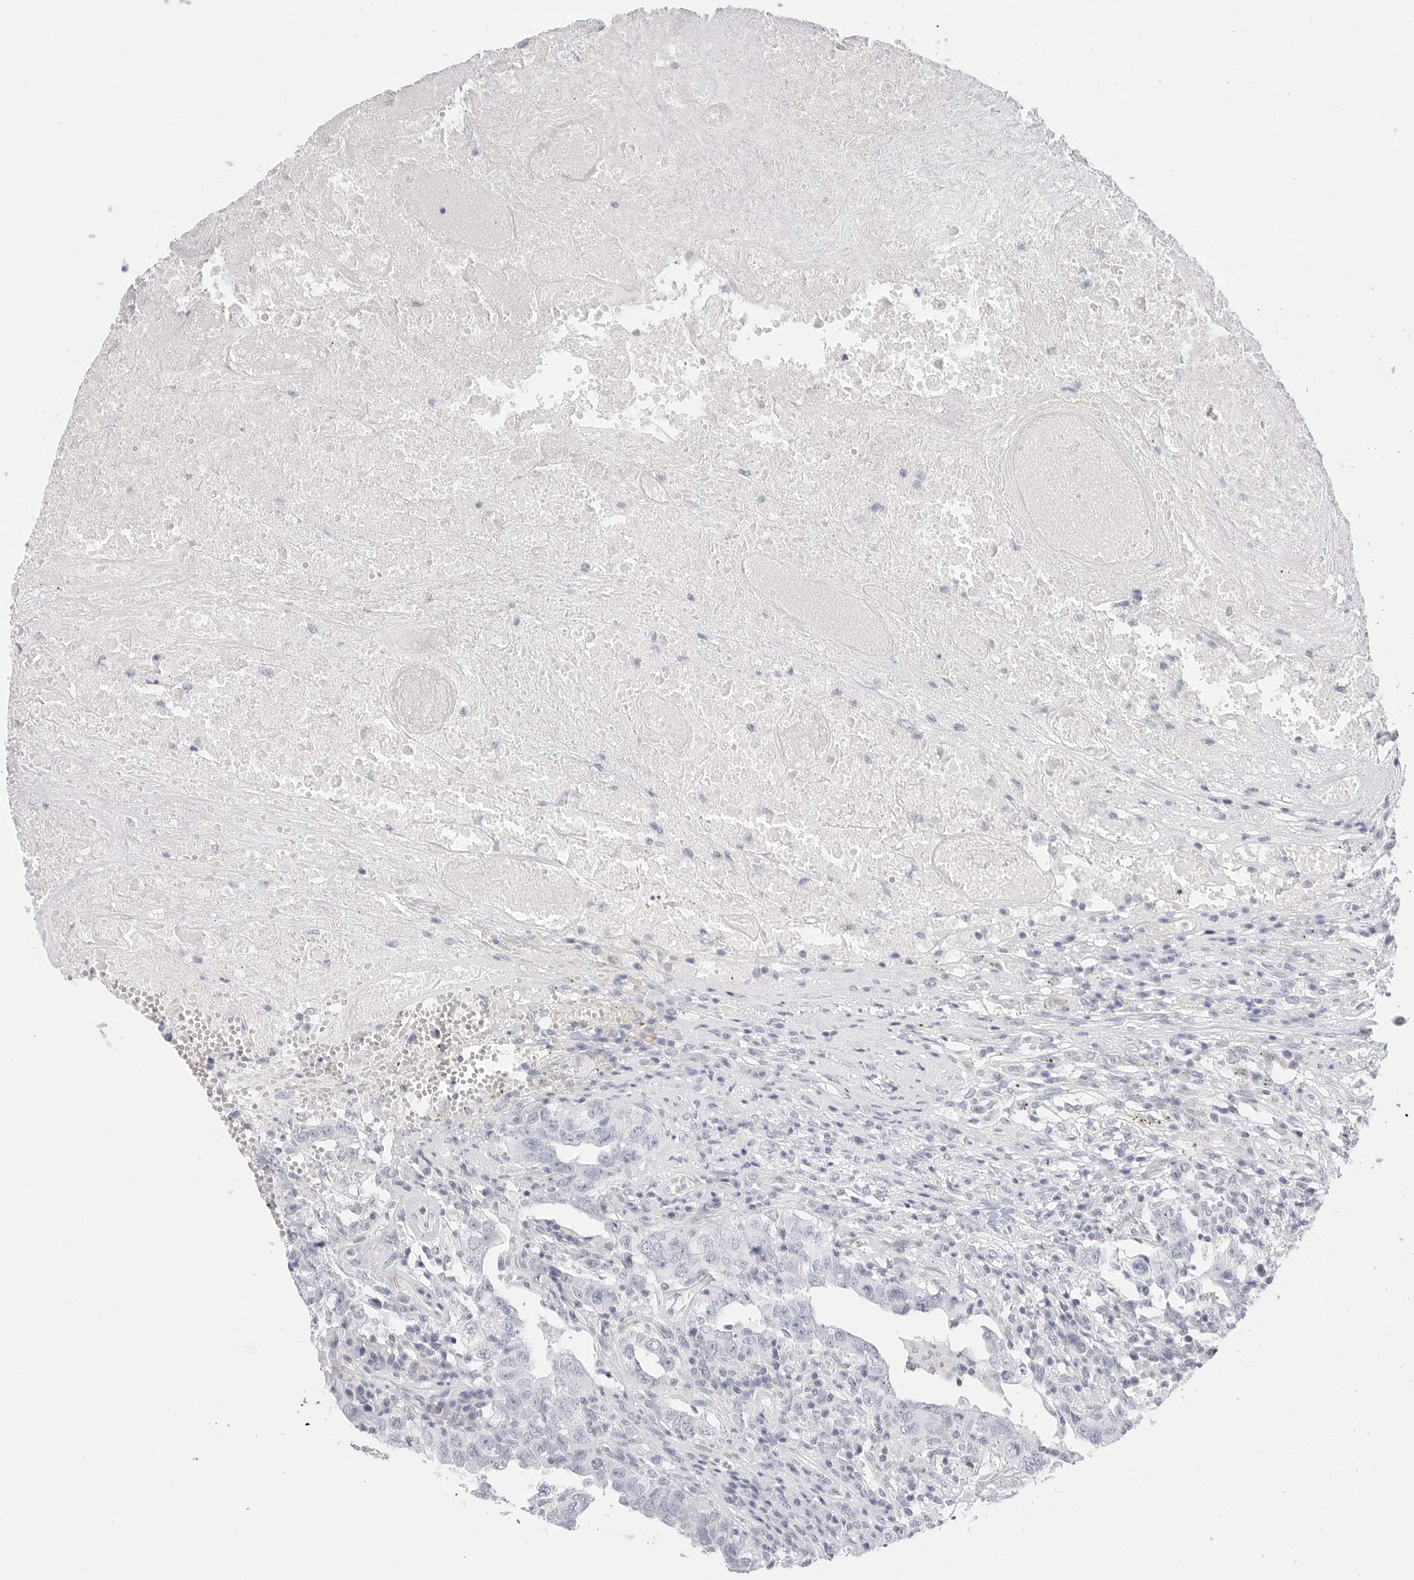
{"staining": {"intensity": "negative", "quantity": "none", "location": "none"}, "tissue": "testis cancer", "cell_type": "Tumor cells", "image_type": "cancer", "snomed": [{"axis": "morphology", "description": "Carcinoma, Embryonal, NOS"}, {"axis": "topography", "description": "Testis"}], "caption": "Immunohistochemistry photomicrograph of testis embryonal carcinoma stained for a protein (brown), which displays no expression in tumor cells.", "gene": "HMGCS2", "patient": {"sex": "male", "age": 26}}